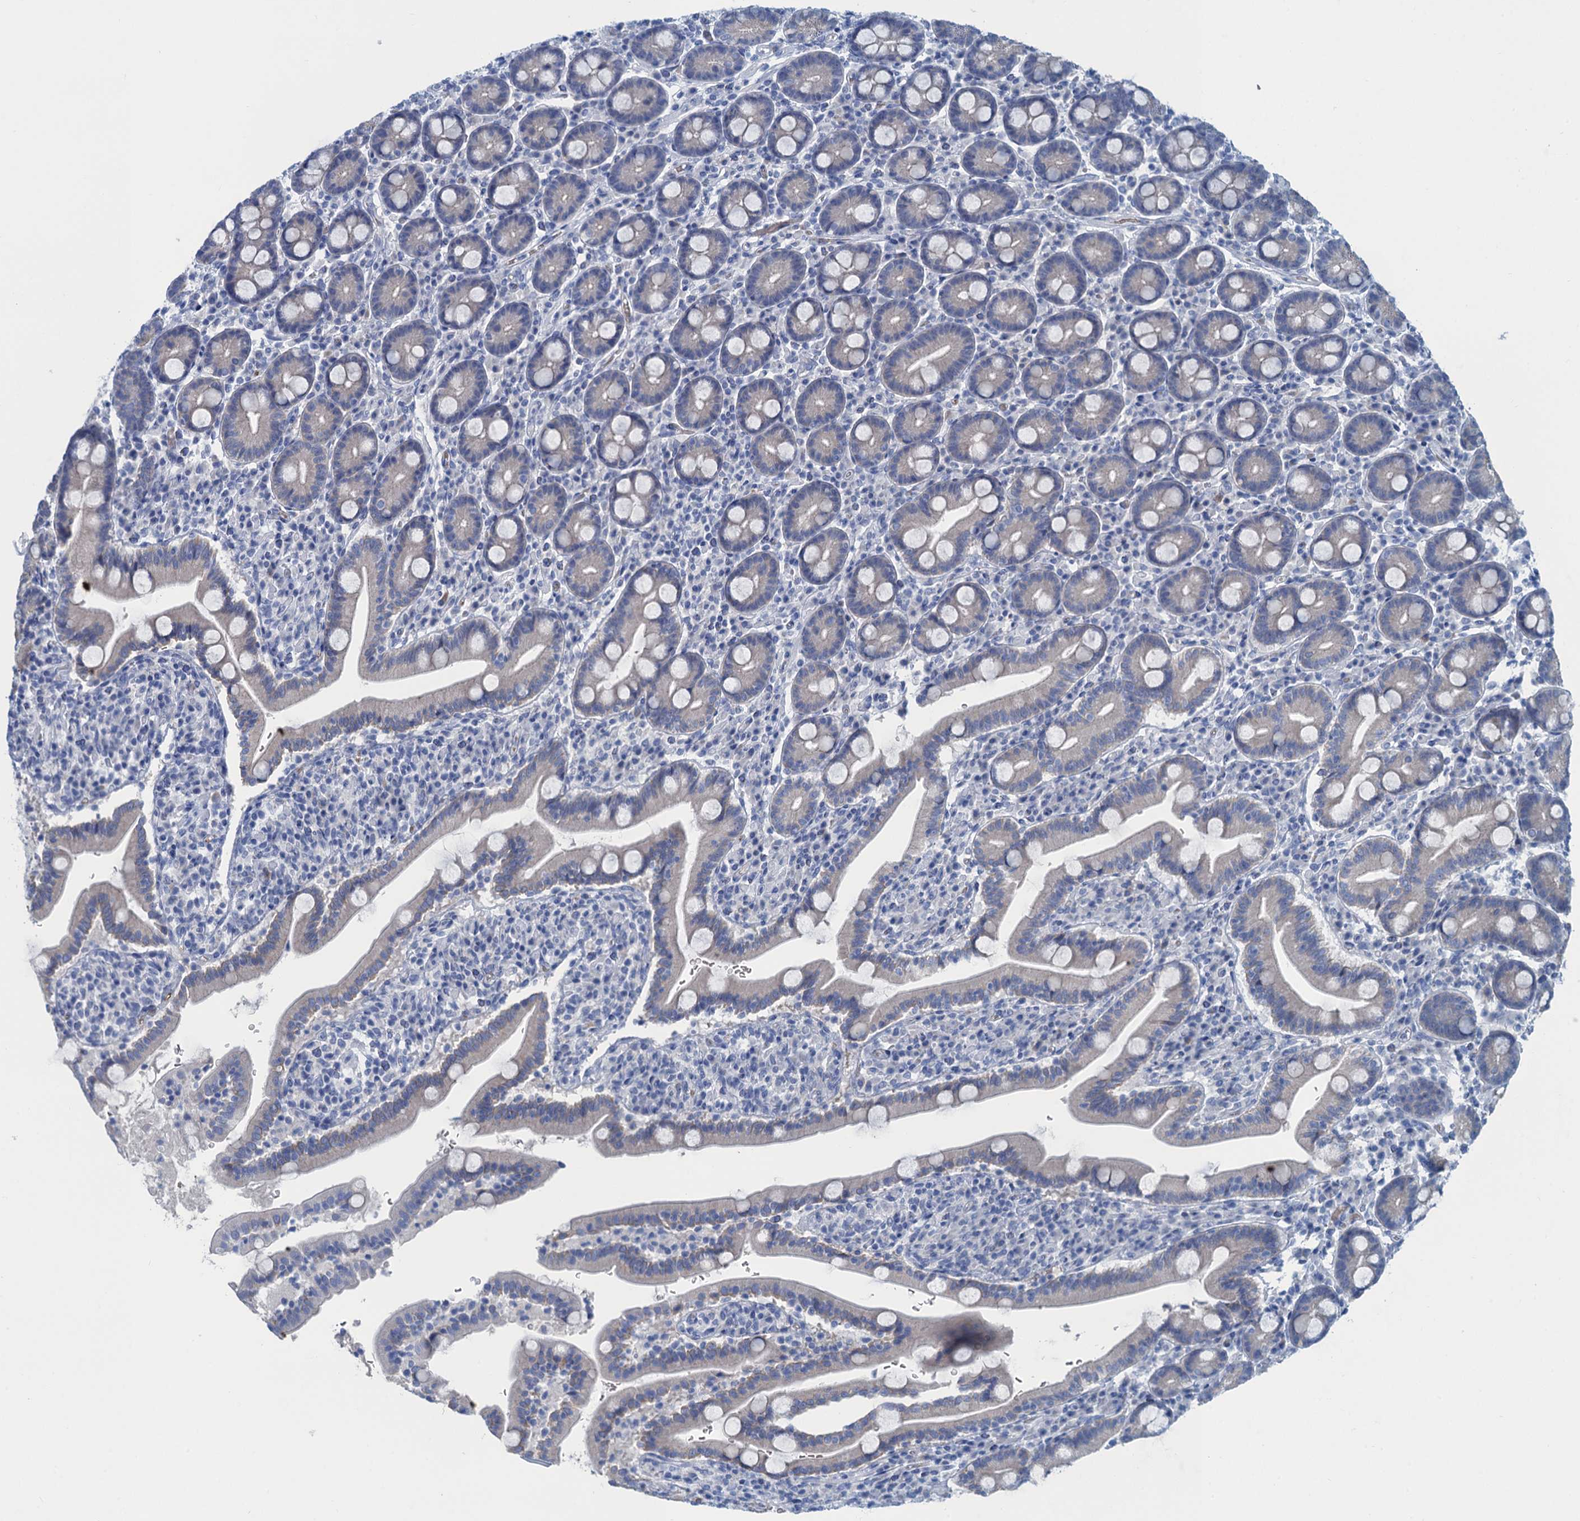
{"staining": {"intensity": "negative", "quantity": "none", "location": "none"}, "tissue": "duodenum", "cell_type": "Glandular cells", "image_type": "normal", "snomed": [{"axis": "morphology", "description": "Normal tissue, NOS"}, {"axis": "topography", "description": "Duodenum"}], "caption": "High power microscopy image of an IHC histopathology image of benign duodenum, revealing no significant staining in glandular cells. (DAB immunohistochemistry with hematoxylin counter stain).", "gene": "MYADML2", "patient": {"sex": "male", "age": 35}}